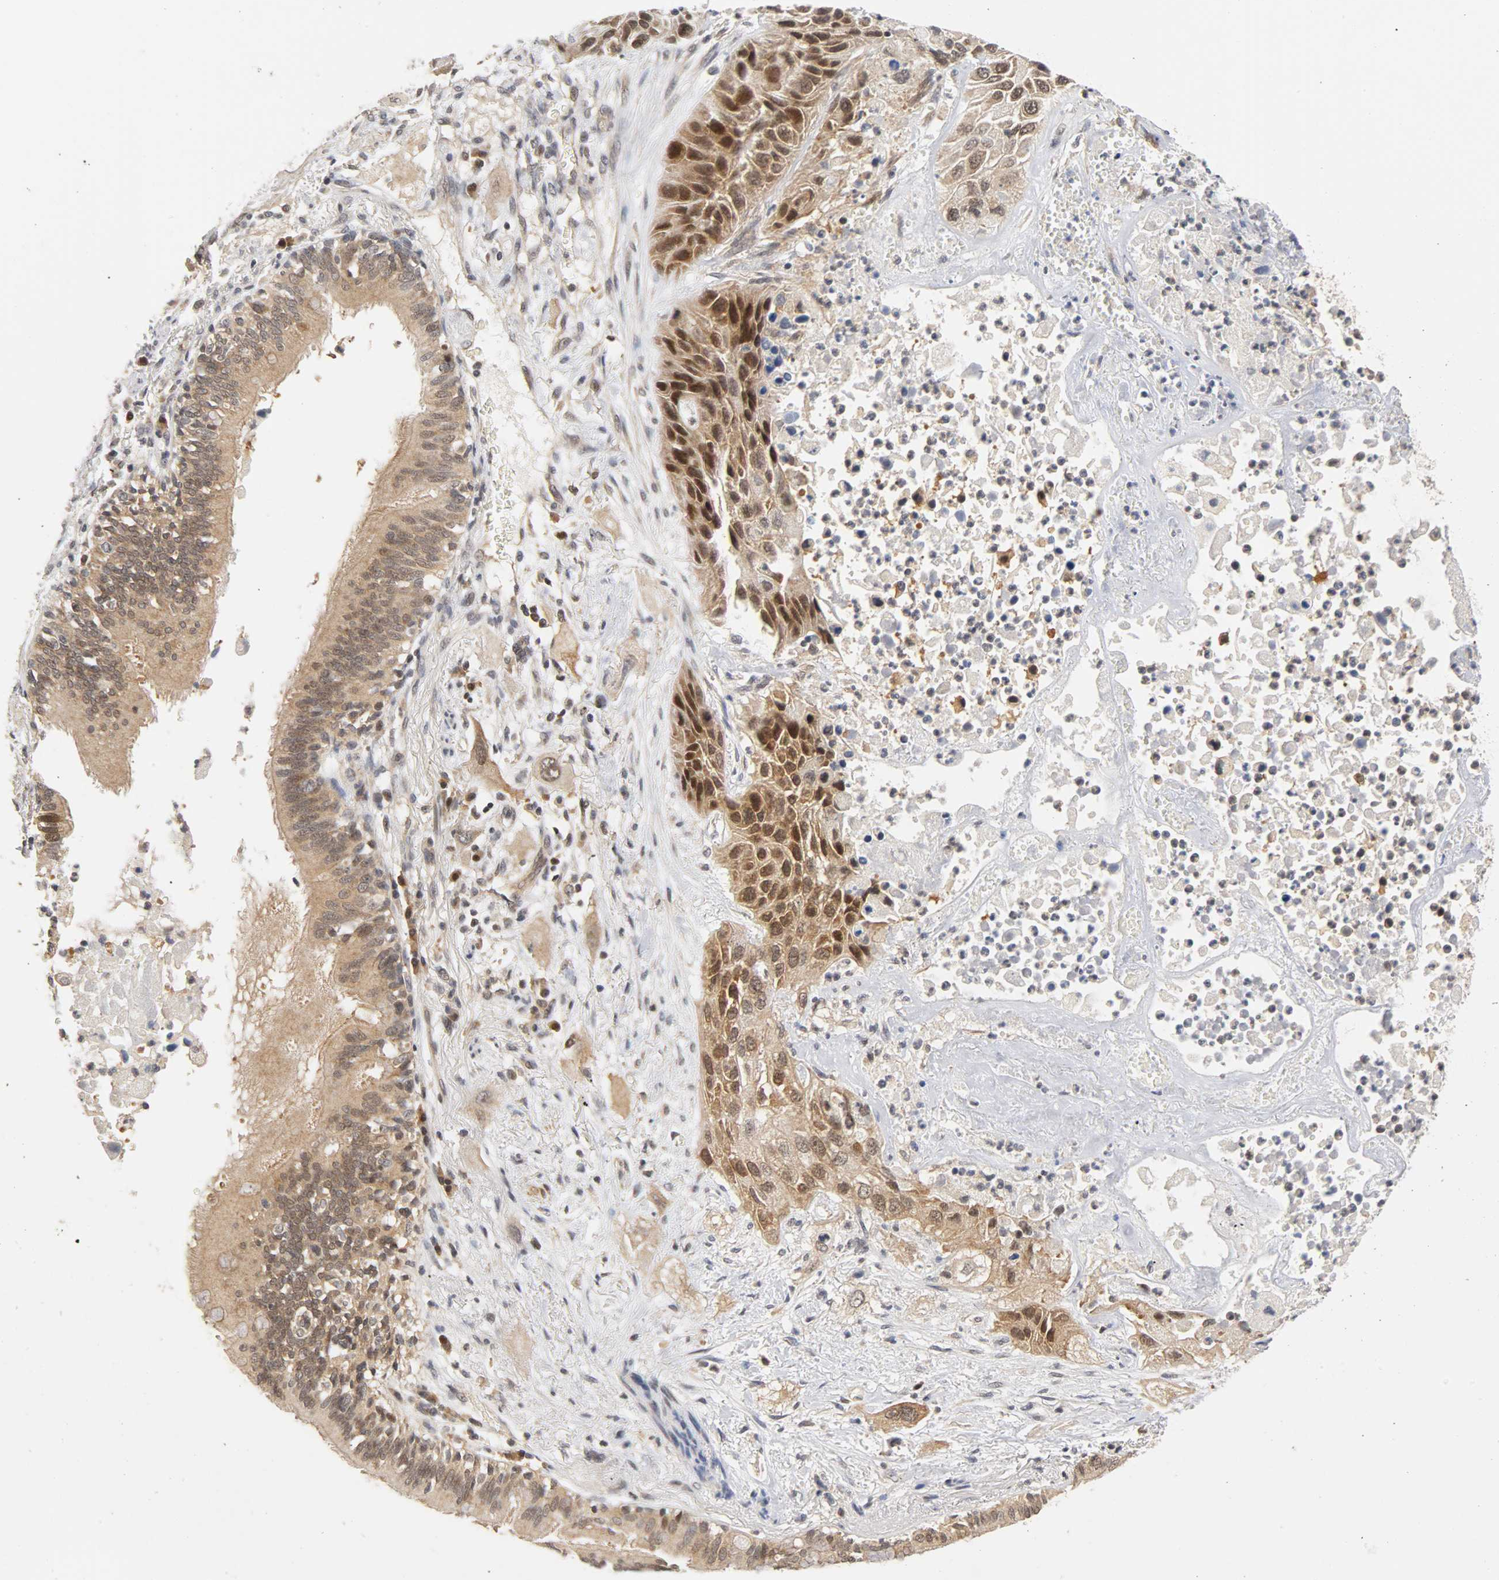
{"staining": {"intensity": "strong", "quantity": ">75%", "location": "cytoplasmic/membranous,nuclear"}, "tissue": "lung cancer", "cell_type": "Tumor cells", "image_type": "cancer", "snomed": [{"axis": "morphology", "description": "Squamous cell carcinoma, NOS"}, {"axis": "topography", "description": "Lung"}], "caption": "High-magnification brightfield microscopy of lung squamous cell carcinoma stained with DAB (brown) and counterstained with hematoxylin (blue). tumor cells exhibit strong cytoplasmic/membranous and nuclear expression is appreciated in approximately>75% of cells. The staining was performed using DAB (3,3'-diaminobenzidine), with brown indicating positive protein expression. Nuclei are stained blue with hematoxylin.", "gene": "UBE2M", "patient": {"sex": "female", "age": 76}}